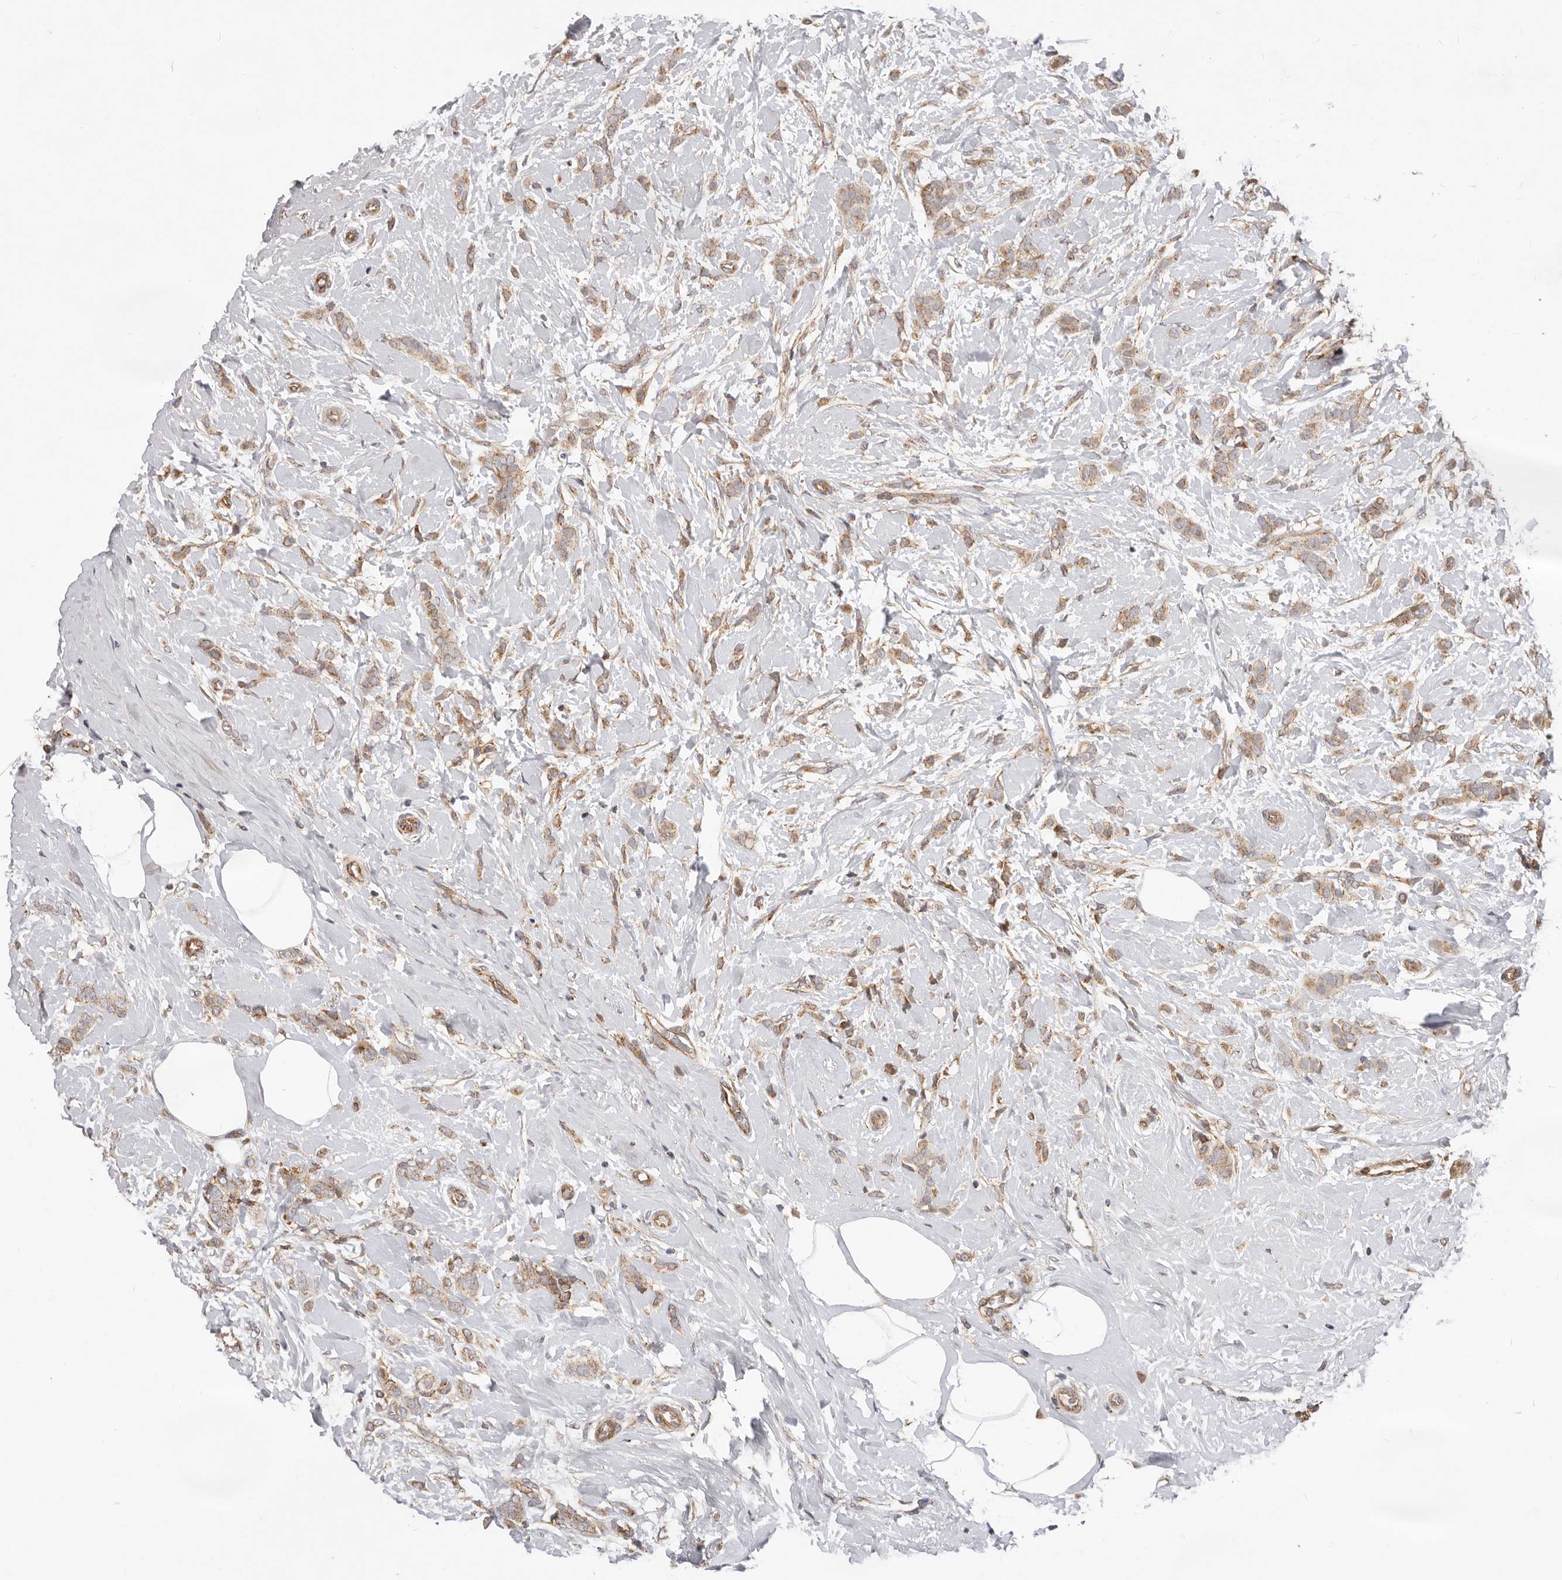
{"staining": {"intensity": "weak", "quantity": ">75%", "location": "cytoplasmic/membranous"}, "tissue": "breast cancer", "cell_type": "Tumor cells", "image_type": "cancer", "snomed": [{"axis": "morphology", "description": "Lobular carcinoma, in situ"}, {"axis": "morphology", "description": "Lobular carcinoma"}, {"axis": "topography", "description": "Breast"}], "caption": "This is an image of IHC staining of breast lobular carcinoma in situ, which shows weak staining in the cytoplasmic/membranous of tumor cells.", "gene": "USP49", "patient": {"sex": "female", "age": 41}}